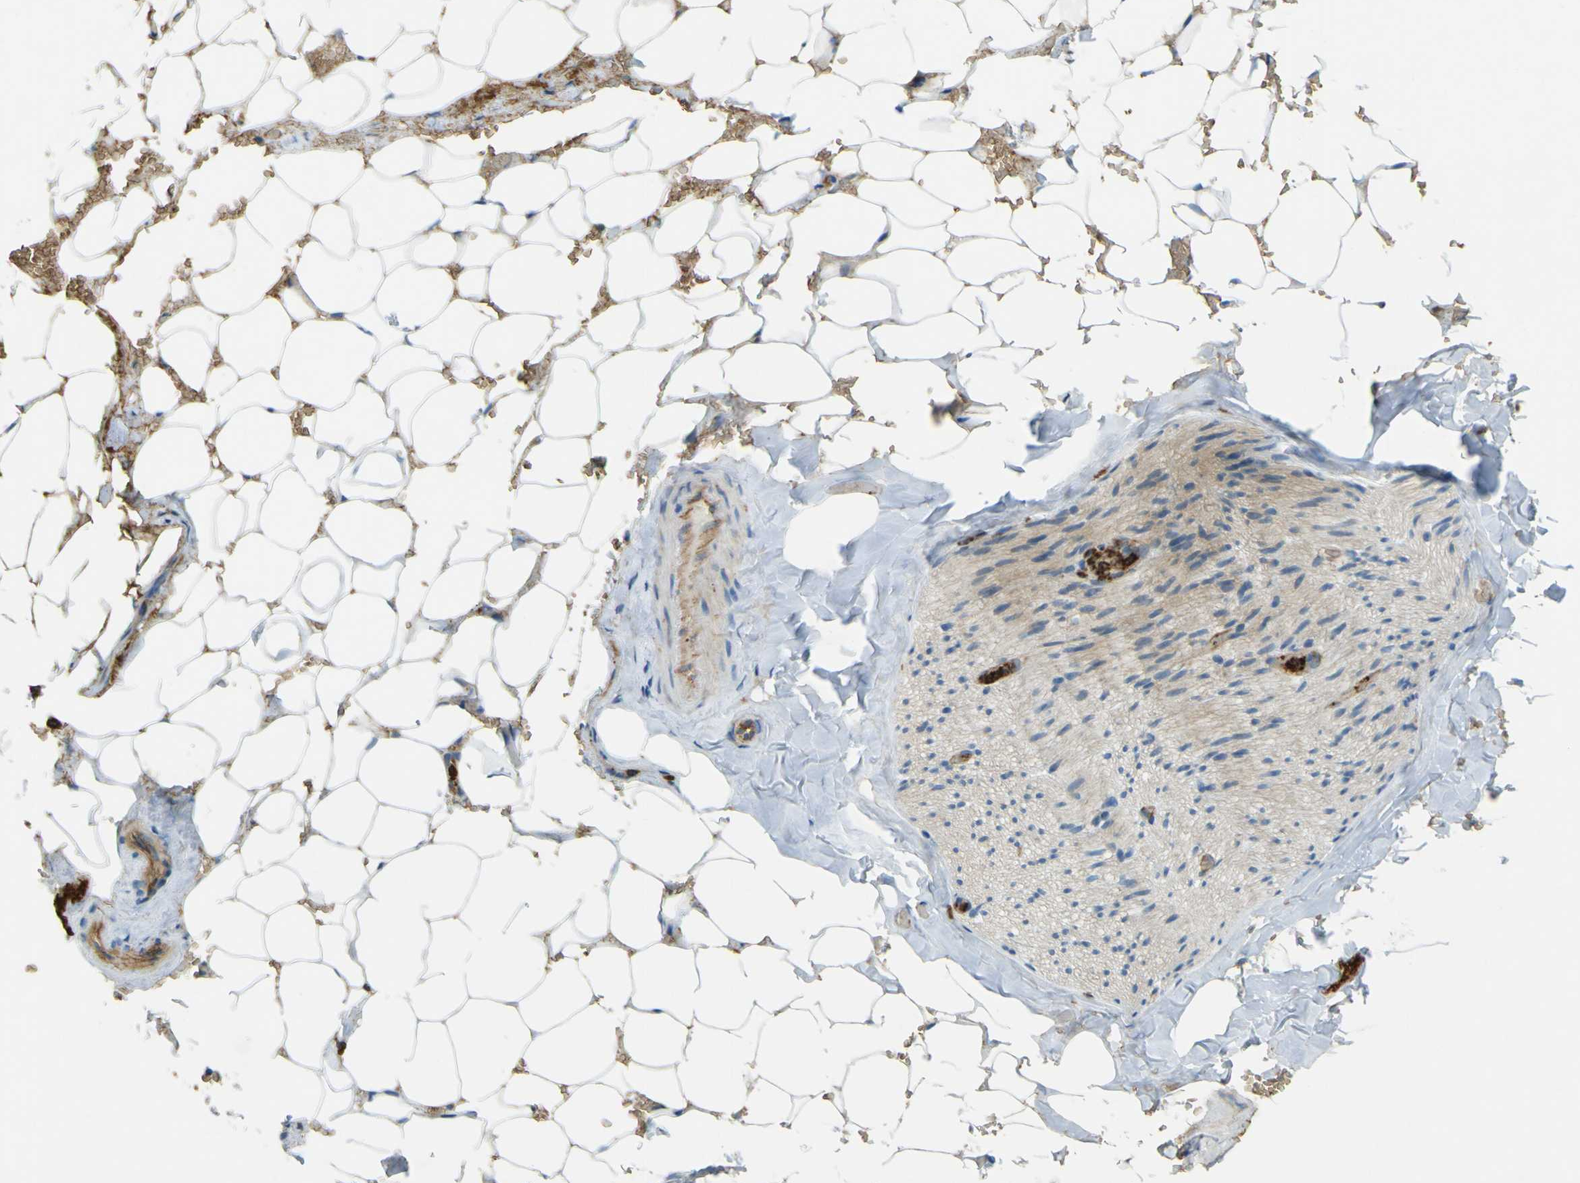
{"staining": {"intensity": "negative", "quantity": "none", "location": "none"}, "tissue": "adipose tissue", "cell_type": "Adipocytes", "image_type": "normal", "snomed": [{"axis": "morphology", "description": "Normal tissue, NOS"}, {"axis": "topography", "description": "Peripheral nerve tissue"}], "caption": "The micrograph exhibits no significant staining in adipocytes of adipose tissue.", "gene": "PLXDC1", "patient": {"sex": "male", "age": 70}}